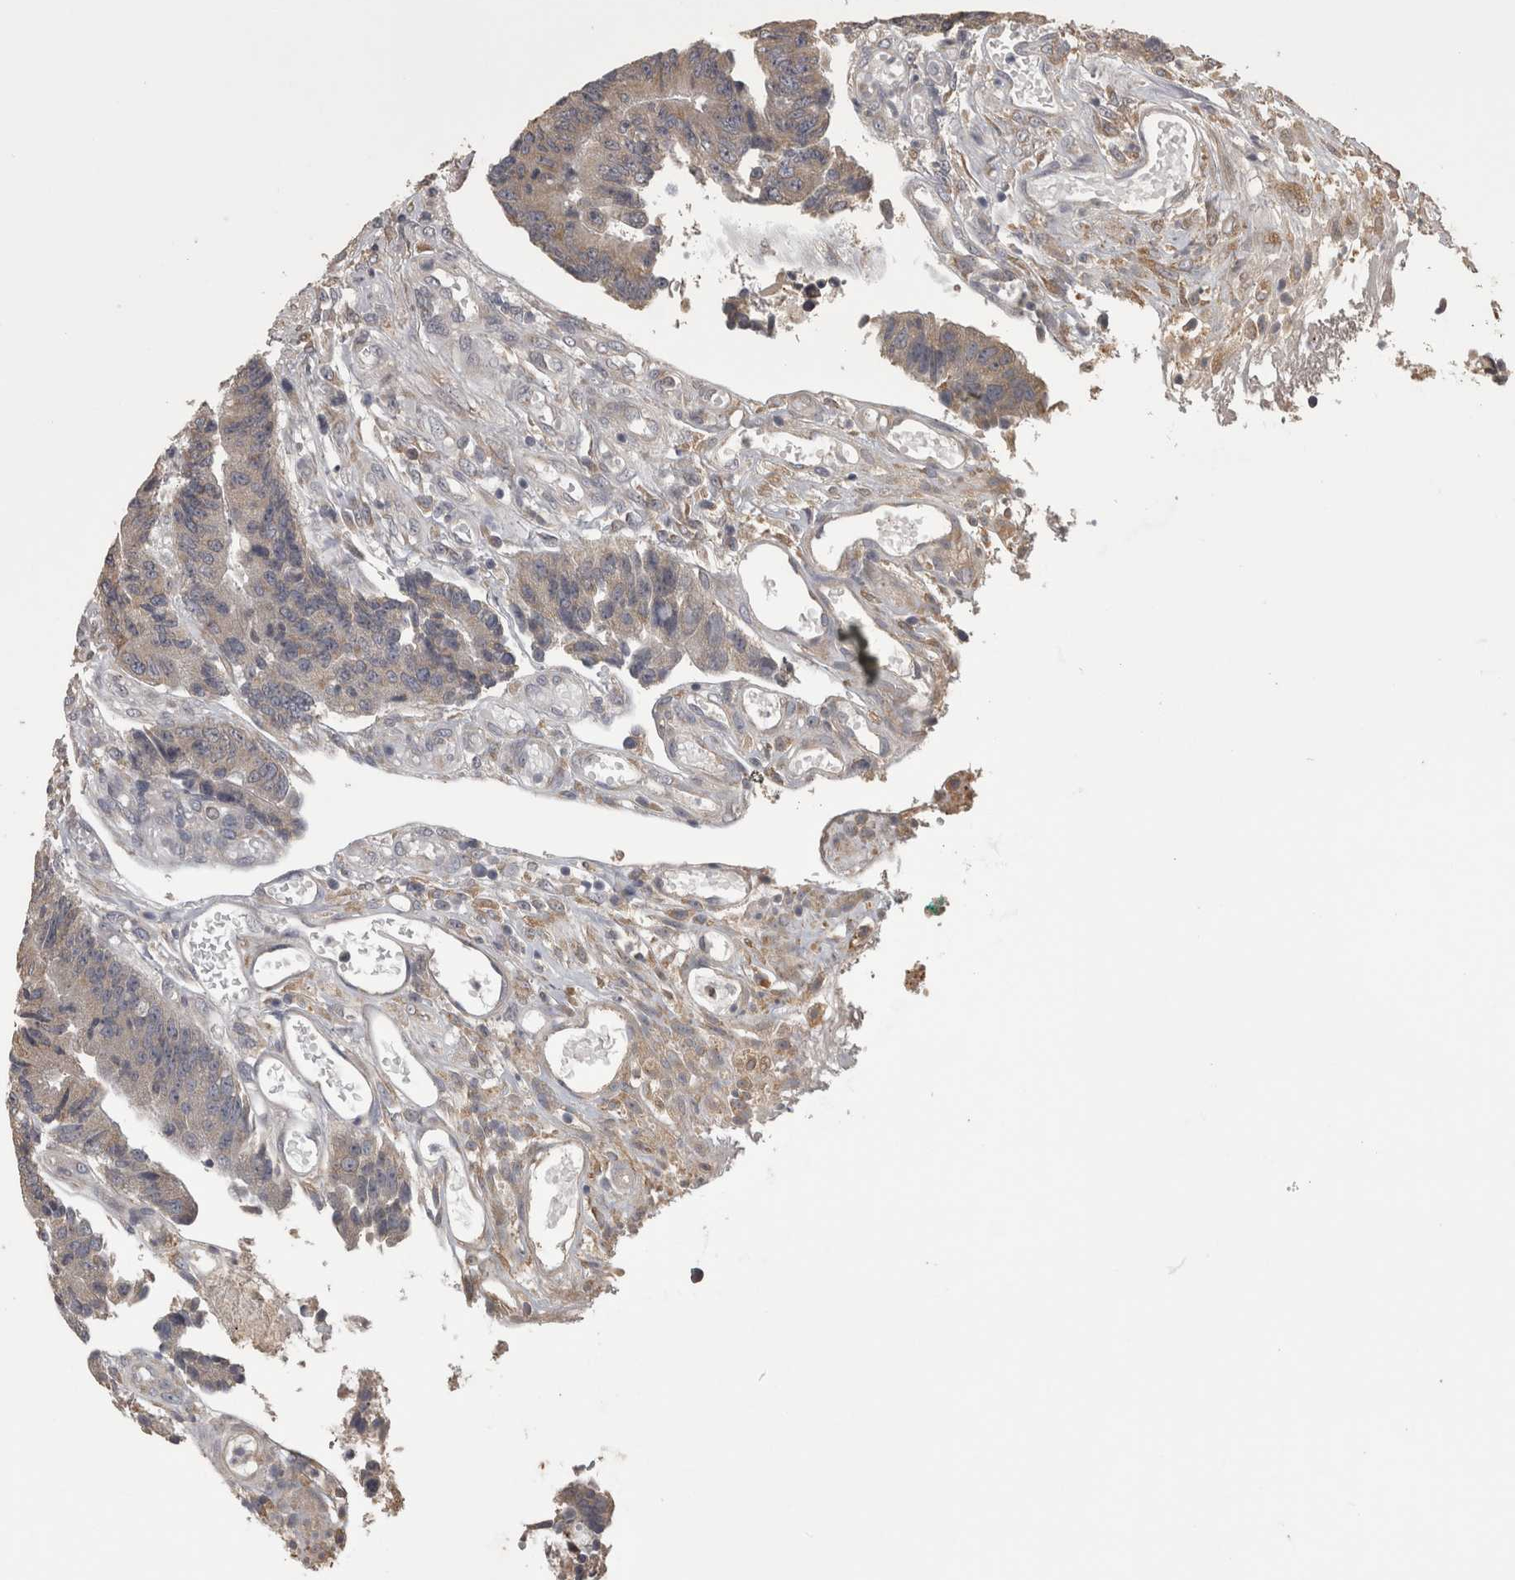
{"staining": {"intensity": "weak", "quantity": "<25%", "location": "cytoplasmic/membranous"}, "tissue": "colorectal cancer", "cell_type": "Tumor cells", "image_type": "cancer", "snomed": [{"axis": "morphology", "description": "Adenocarcinoma, NOS"}, {"axis": "topography", "description": "Rectum"}], "caption": "An IHC micrograph of colorectal cancer is shown. There is no staining in tumor cells of colorectal cancer. (IHC, brightfield microscopy, high magnification).", "gene": "RAB29", "patient": {"sex": "male", "age": 84}}